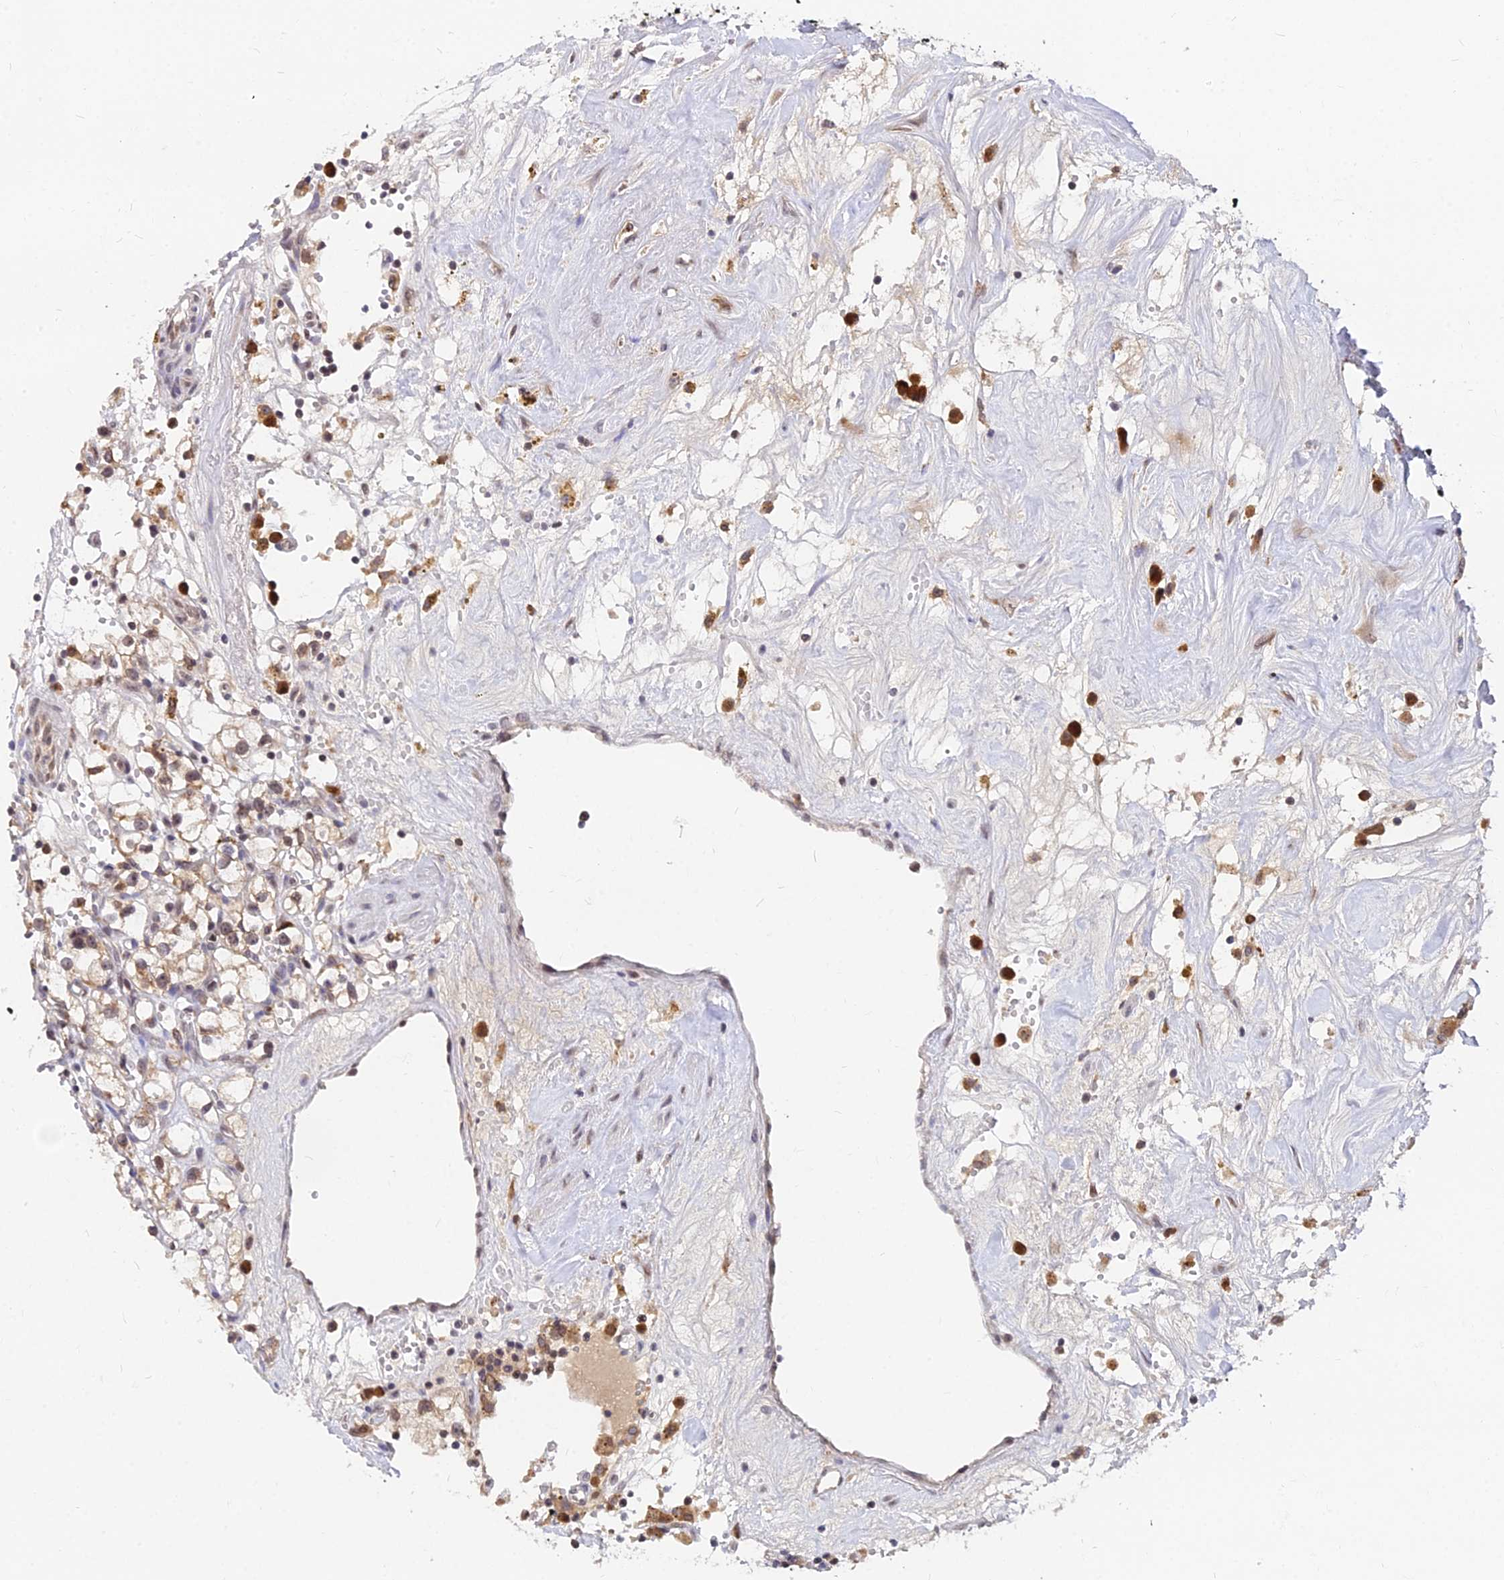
{"staining": {"intensity": "weak", "quantity": ">75%", "location": "cytoplasmic/membranous"}, "tissue": "renal cancer", "cell_type": "Tumor cells", "image_type": "cancer", "snomed": [{"axis": "morphology", "description": "Adenocarcinoma, NOS"}, {"axis": "topography", "description": "Kidney"}], "caption": "An IHC histopathology image of neoplastic tissue is shown. Protein staining in brown shows weak cytoplasmic/membranous positivity in renal cancer within tumor cells. The staining was performed using DAB, with brown indicating positive protein expression. Nuclei are stained blue with hematoxylin.", "gene": "RNF121", "patient": {"sex": "male", "age": 56}}